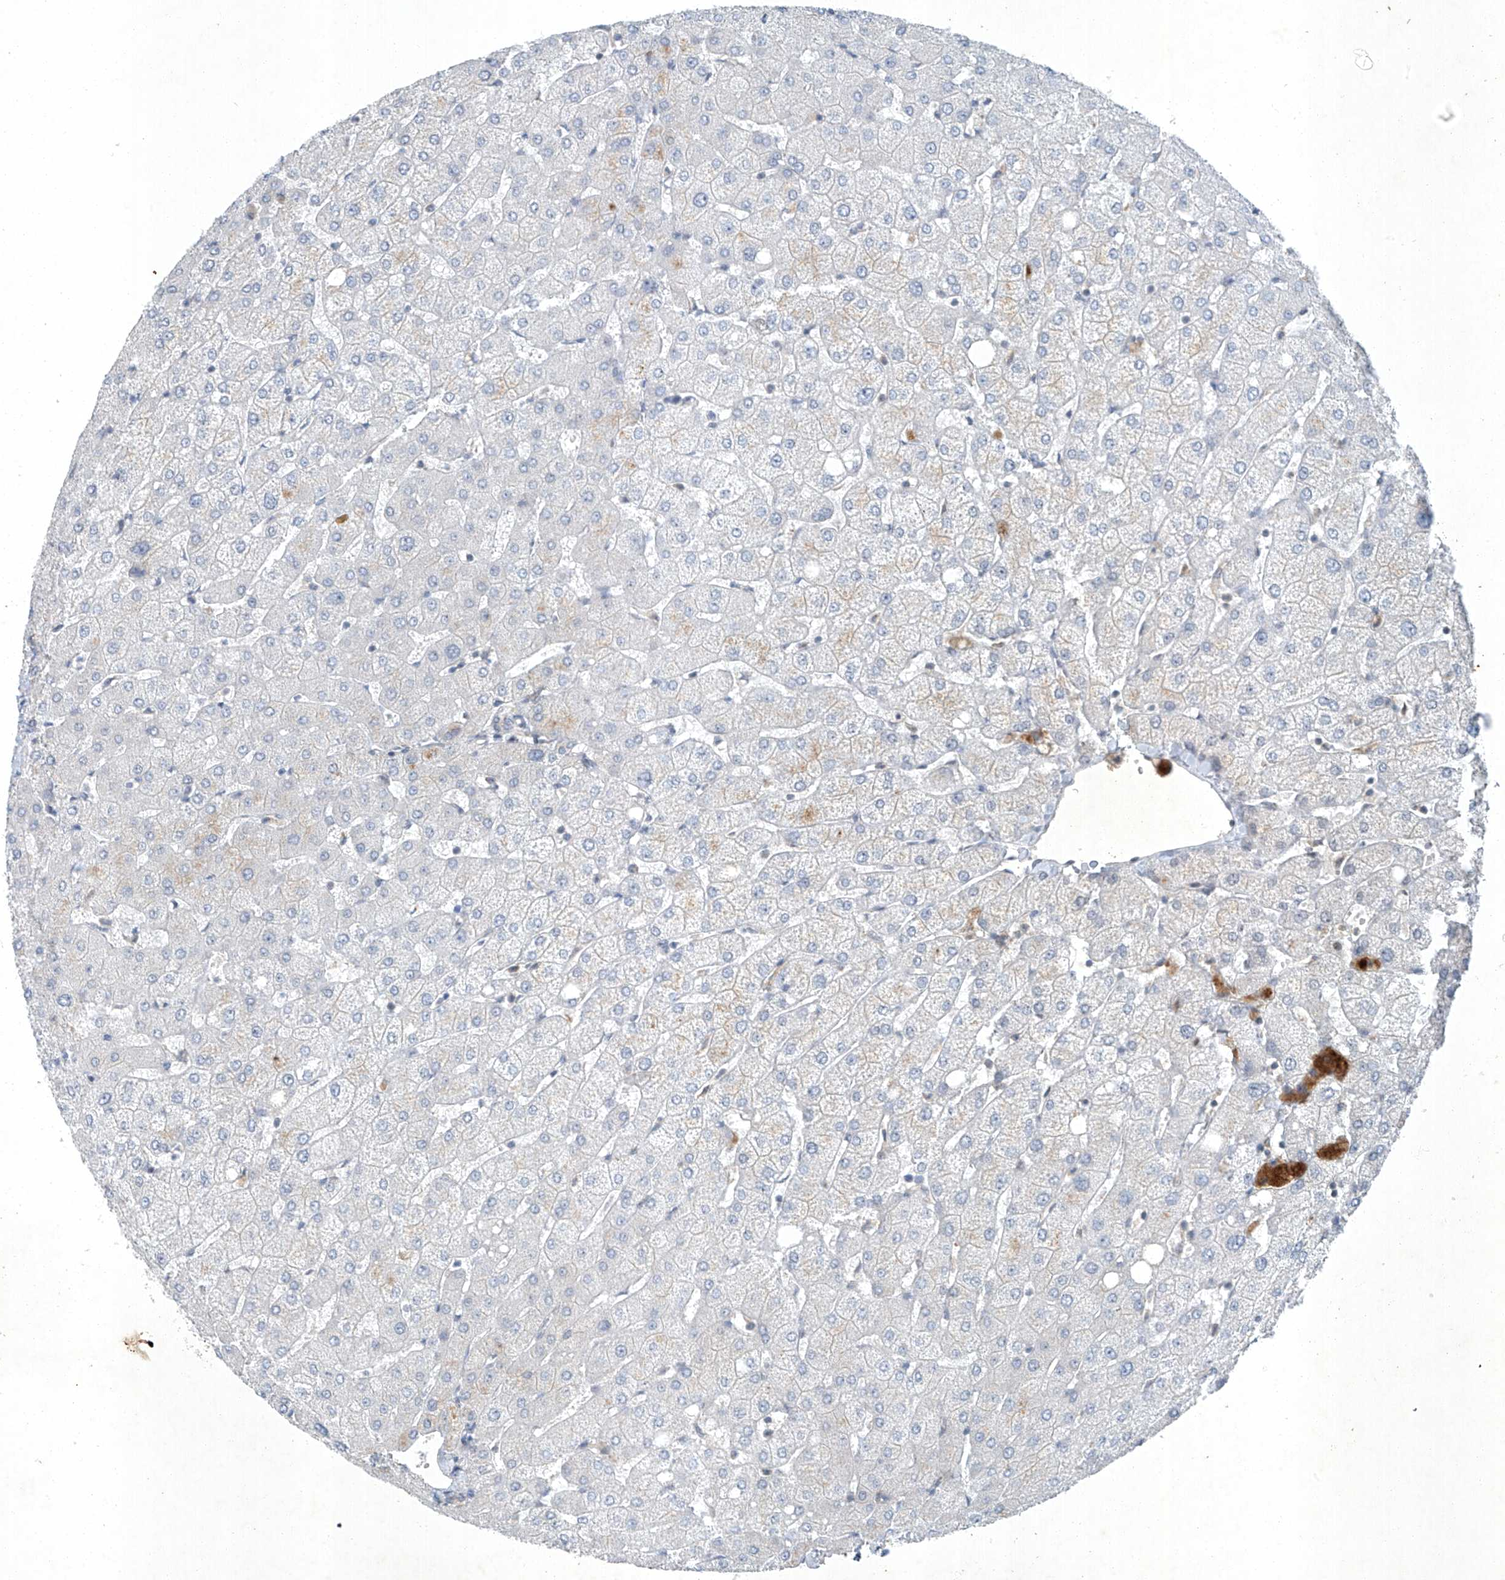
{"staining": {"intensity": "negative", "quantity": "none", "location": "none"}, "tissue": "liver", "cell_type": "Cholangiocytes", "image_type": "normal", "snomed": [{"axis": "morphology", "description": "Normal tissue, NOS"}, {"axis": "topography", "description": "Liver"}], "caption": "IHC micrograph of benign liver: liver stained with DAB reveals no significant protein staining in cholangiocytes.", "gene": "TAF8", "patient": {"sex": "female", "age": 54}}